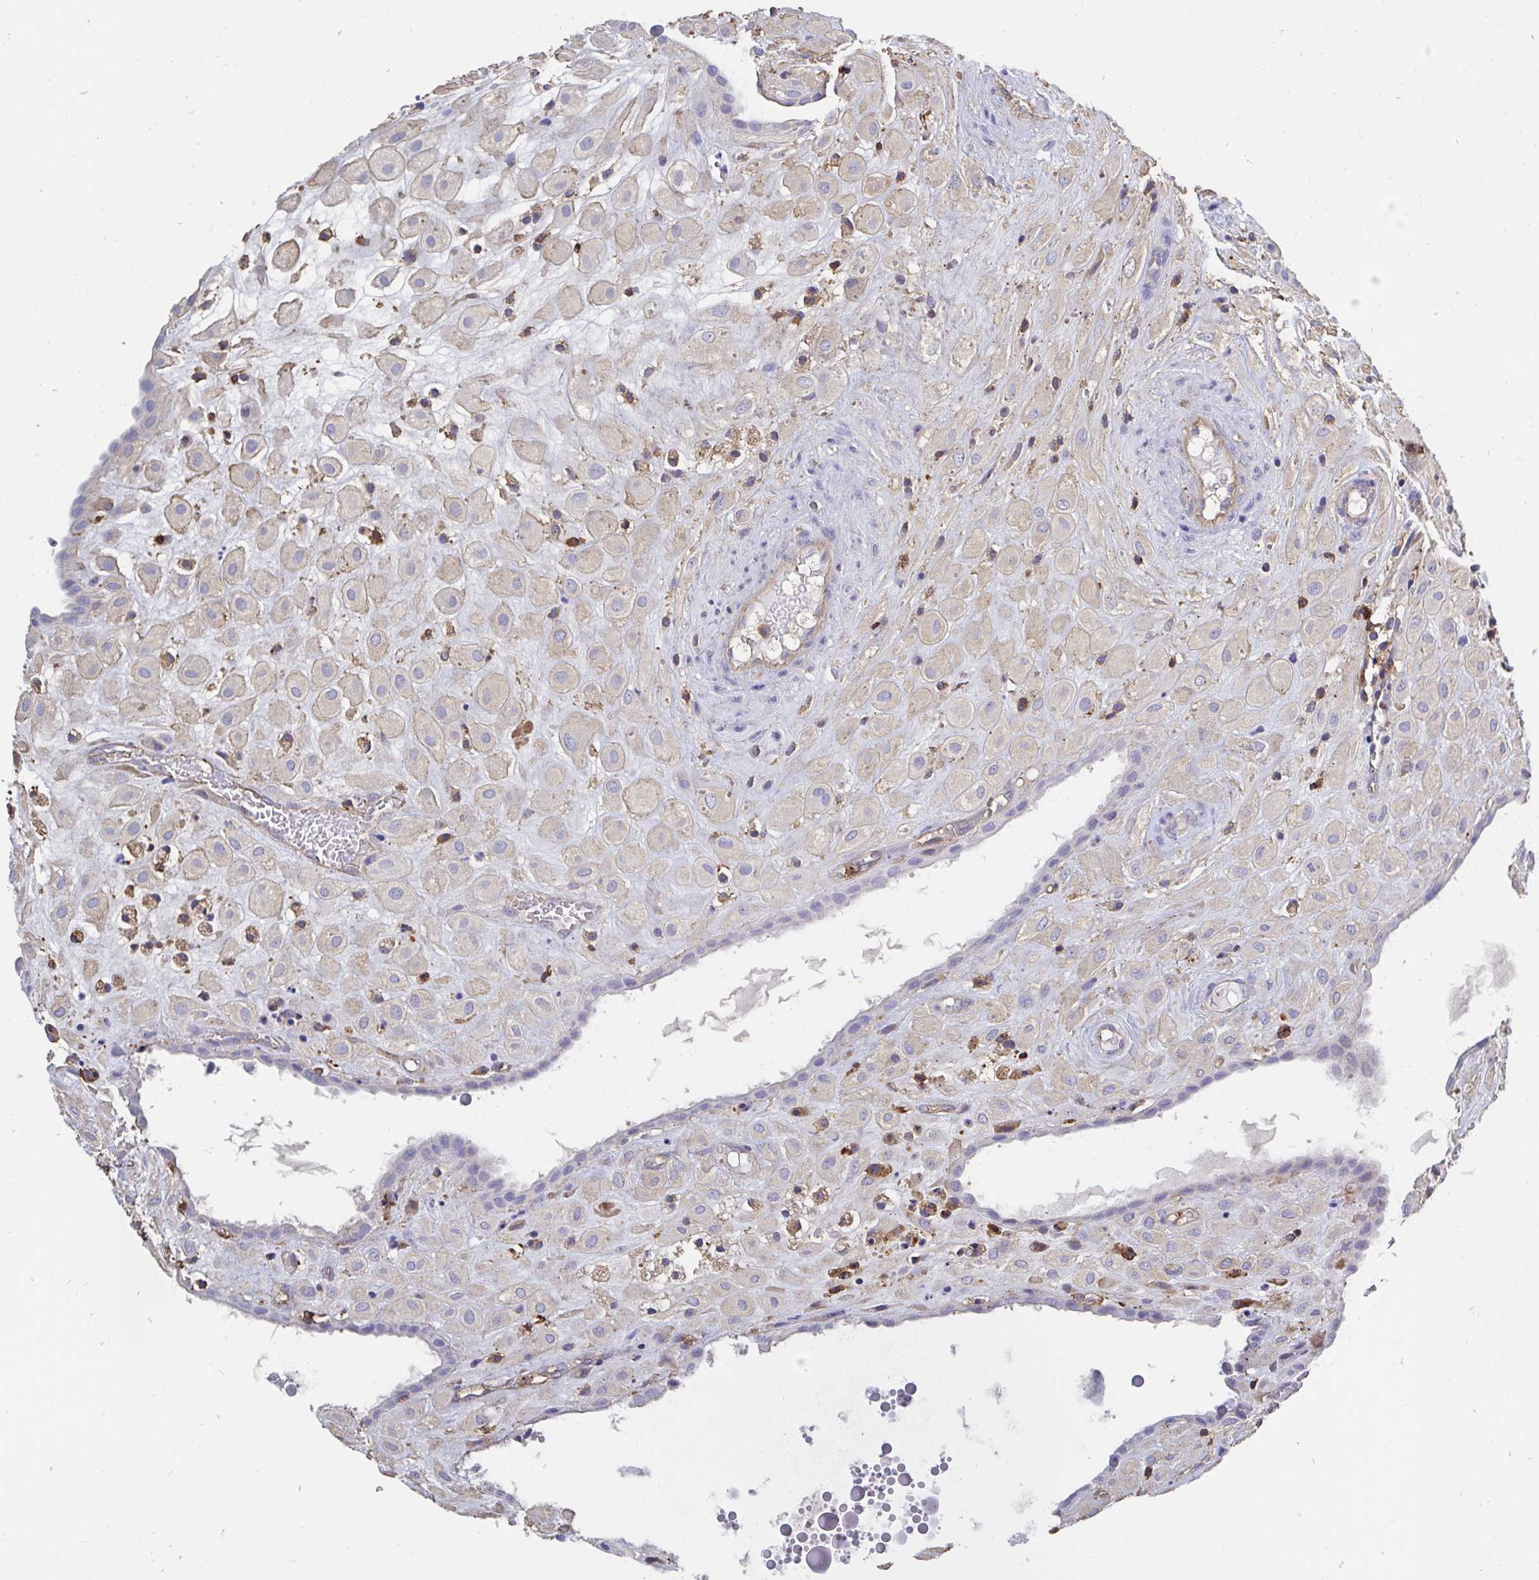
{"staining": {"intensity": "negative", "quantity": "none", "location": "none"}, "tissue": "placenta", "cell_type": "Decidual cells", "image_type": "normal", "snomed": [{"axis": "morphology", "description": "Normal tissue, NOS"}, {"axis": "topography", "description": "Placenta"}], "caption": "High power microscopy image of an IHC micrograph of normal placenta, revealing no significant staining in decidual cells.", "gene": "CFL1", "patient": {"sex": "female", "age": 24}}